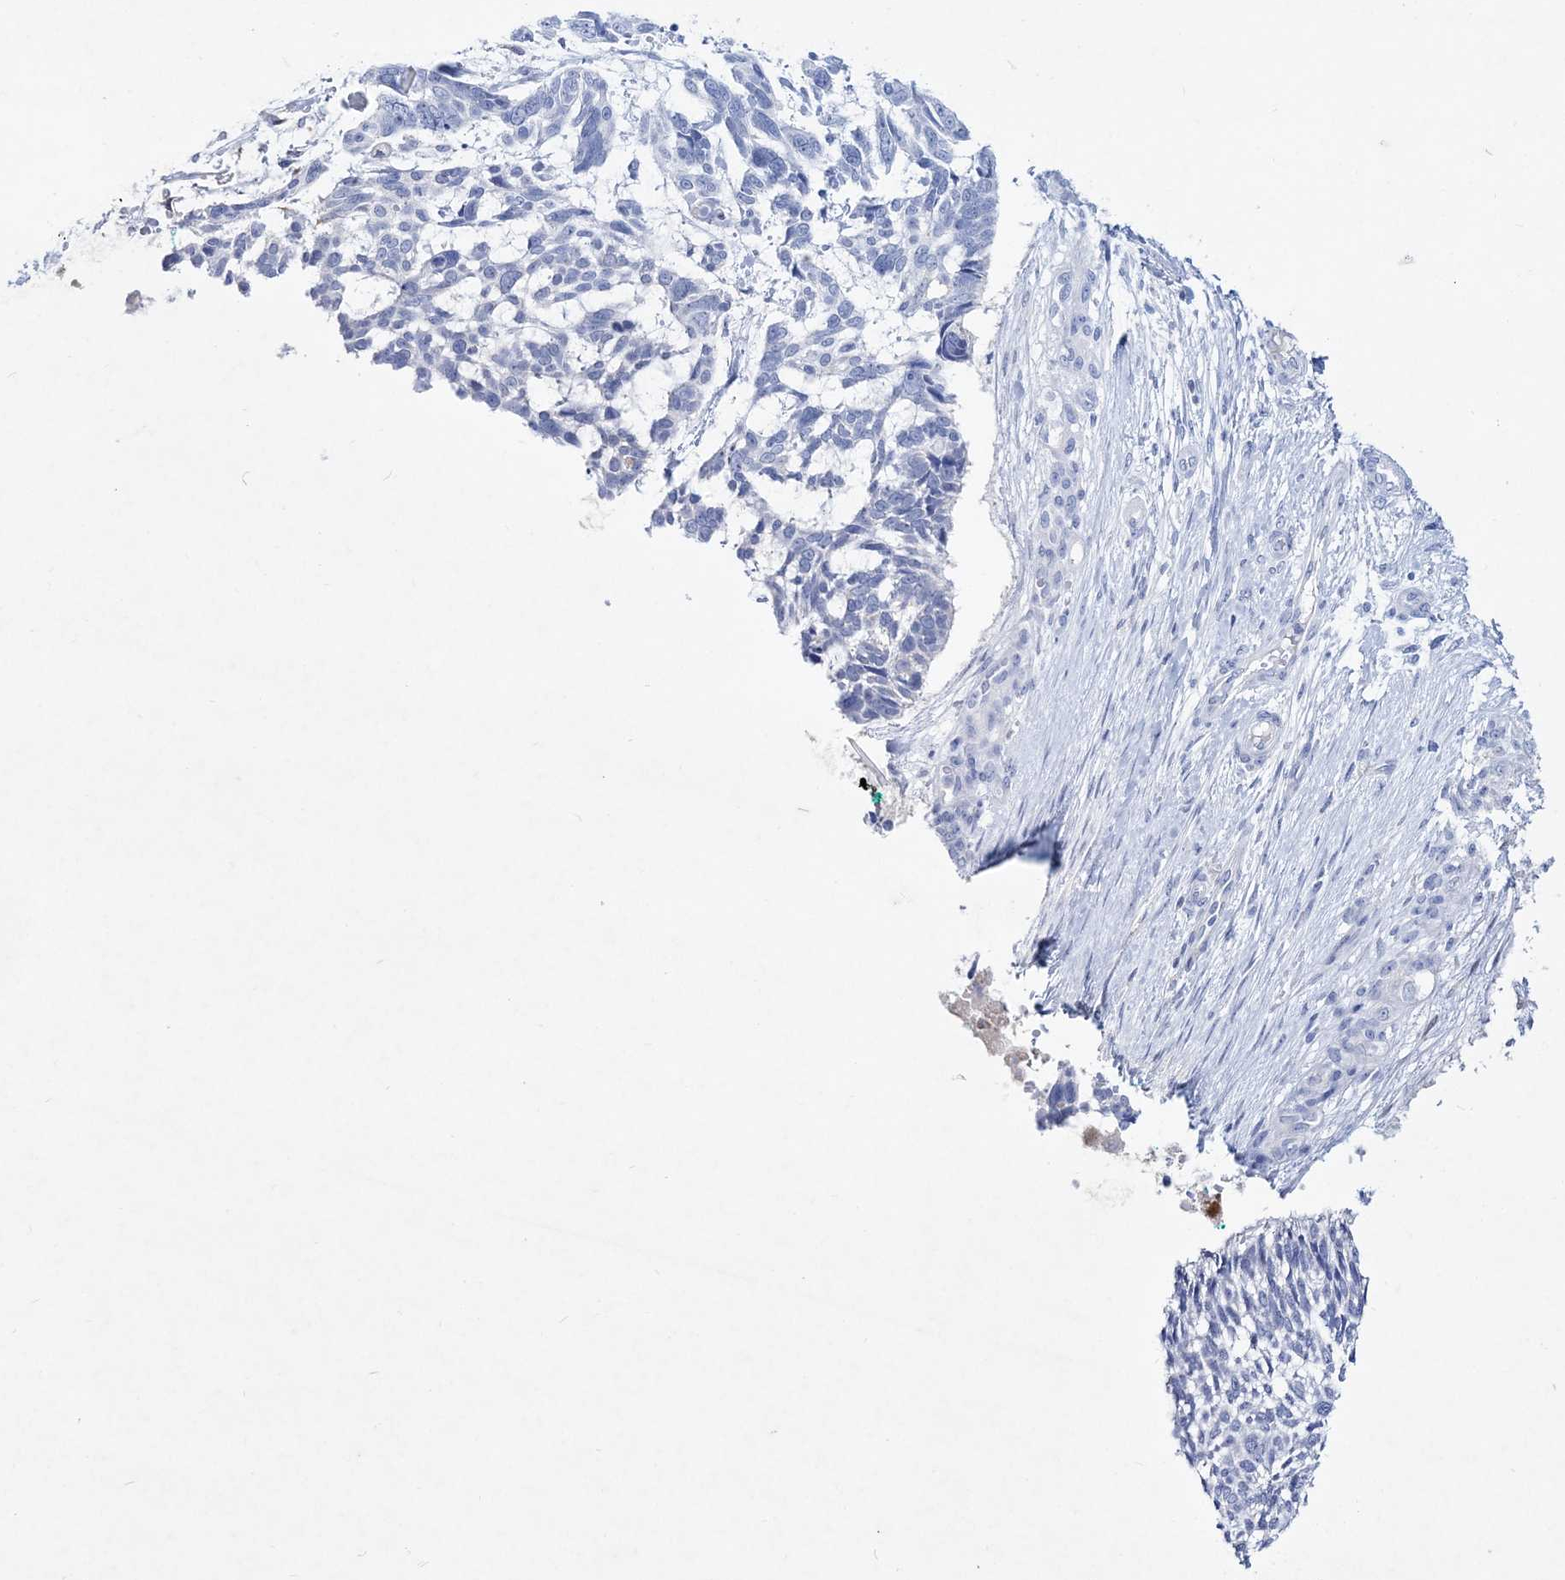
{"staining": {"intensity": "negative", "quantity": "none", "location": "none"}, "tissue": "skin cancer", "cell_type": "Tumor cells", "image_type": "cancer", "snomed": [{"axis": "morphology", "description": "Basal cell carcinoma"}, {"axis": "topography", "description": "Skin"}], "caption": "High power microscopy micrograph of an immunohistochemistry (IHC) photomicrograph of basal cell carcinoma (skin), revealing no significant expression in tumor cells. (DAB (3,3'-diaminobenzidine) IHC with hematoxylin counter stain).", "gene": "SPINK7", "patient": {"sex": "male", "age": 88}}